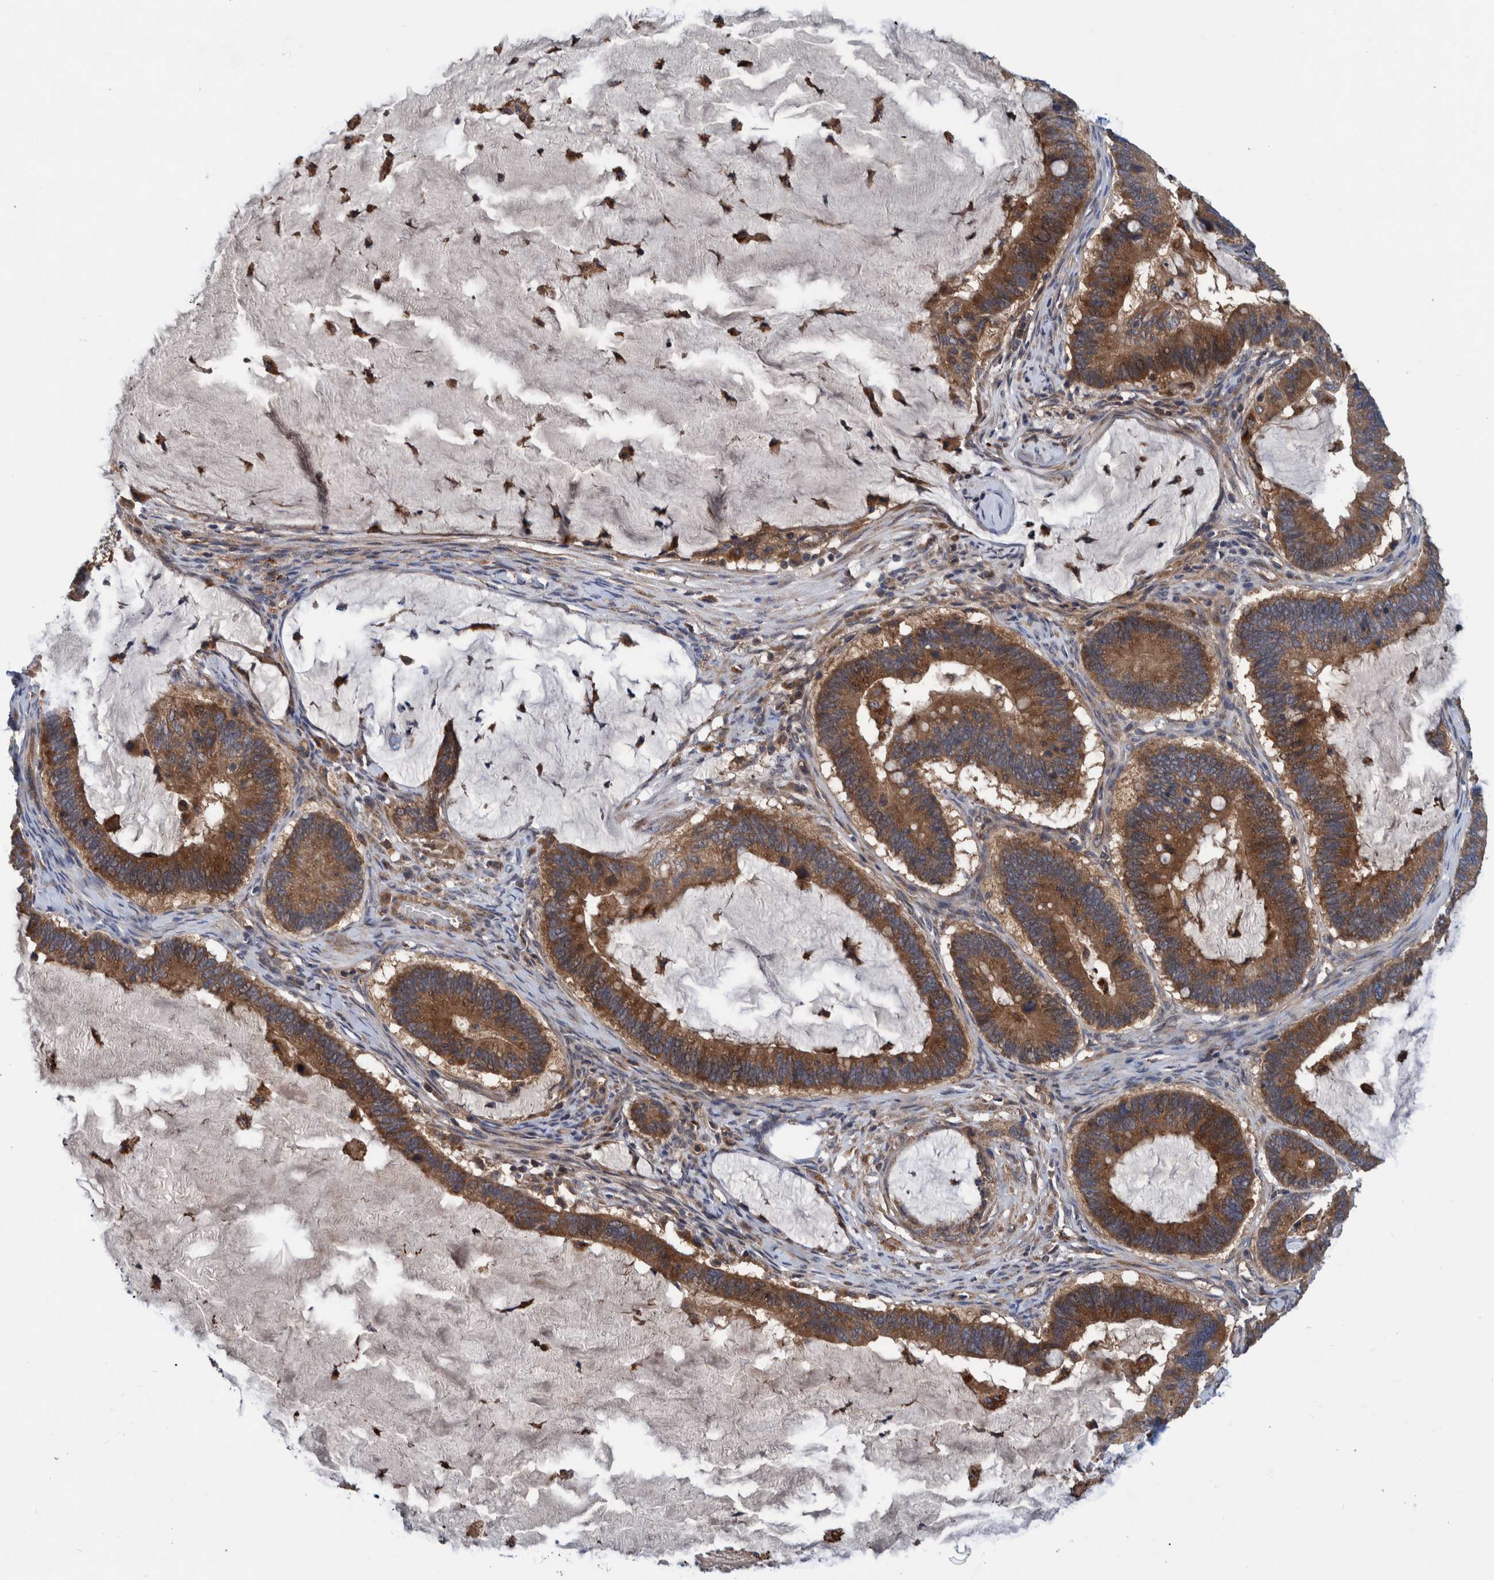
{"staining": {"intensity": "moderate", "quantity": "25%-75%", "location": "cytoplasmic/membranous"}, "tissue": "ovarian cancer", "cell_type": "Tumor cells", "image_type": "cancer", "snomed": [{"axis": "morphology", "description": "Cystadenocarcinoma, mucinous, NOS"}, {"axis": "topography", "description": "Ovary"}], "caption": "IHC of human ovarian cancer exhibits medium levels of moderate cytoplasmic/membranous positivity in approximately 25%-75% of tumor cells. Immunohistochemistry stains the protein of interest in brown and the nuclei are stained blue.", "gene": "ITIH3", "patient": {"sex": "female", "age": 61}}